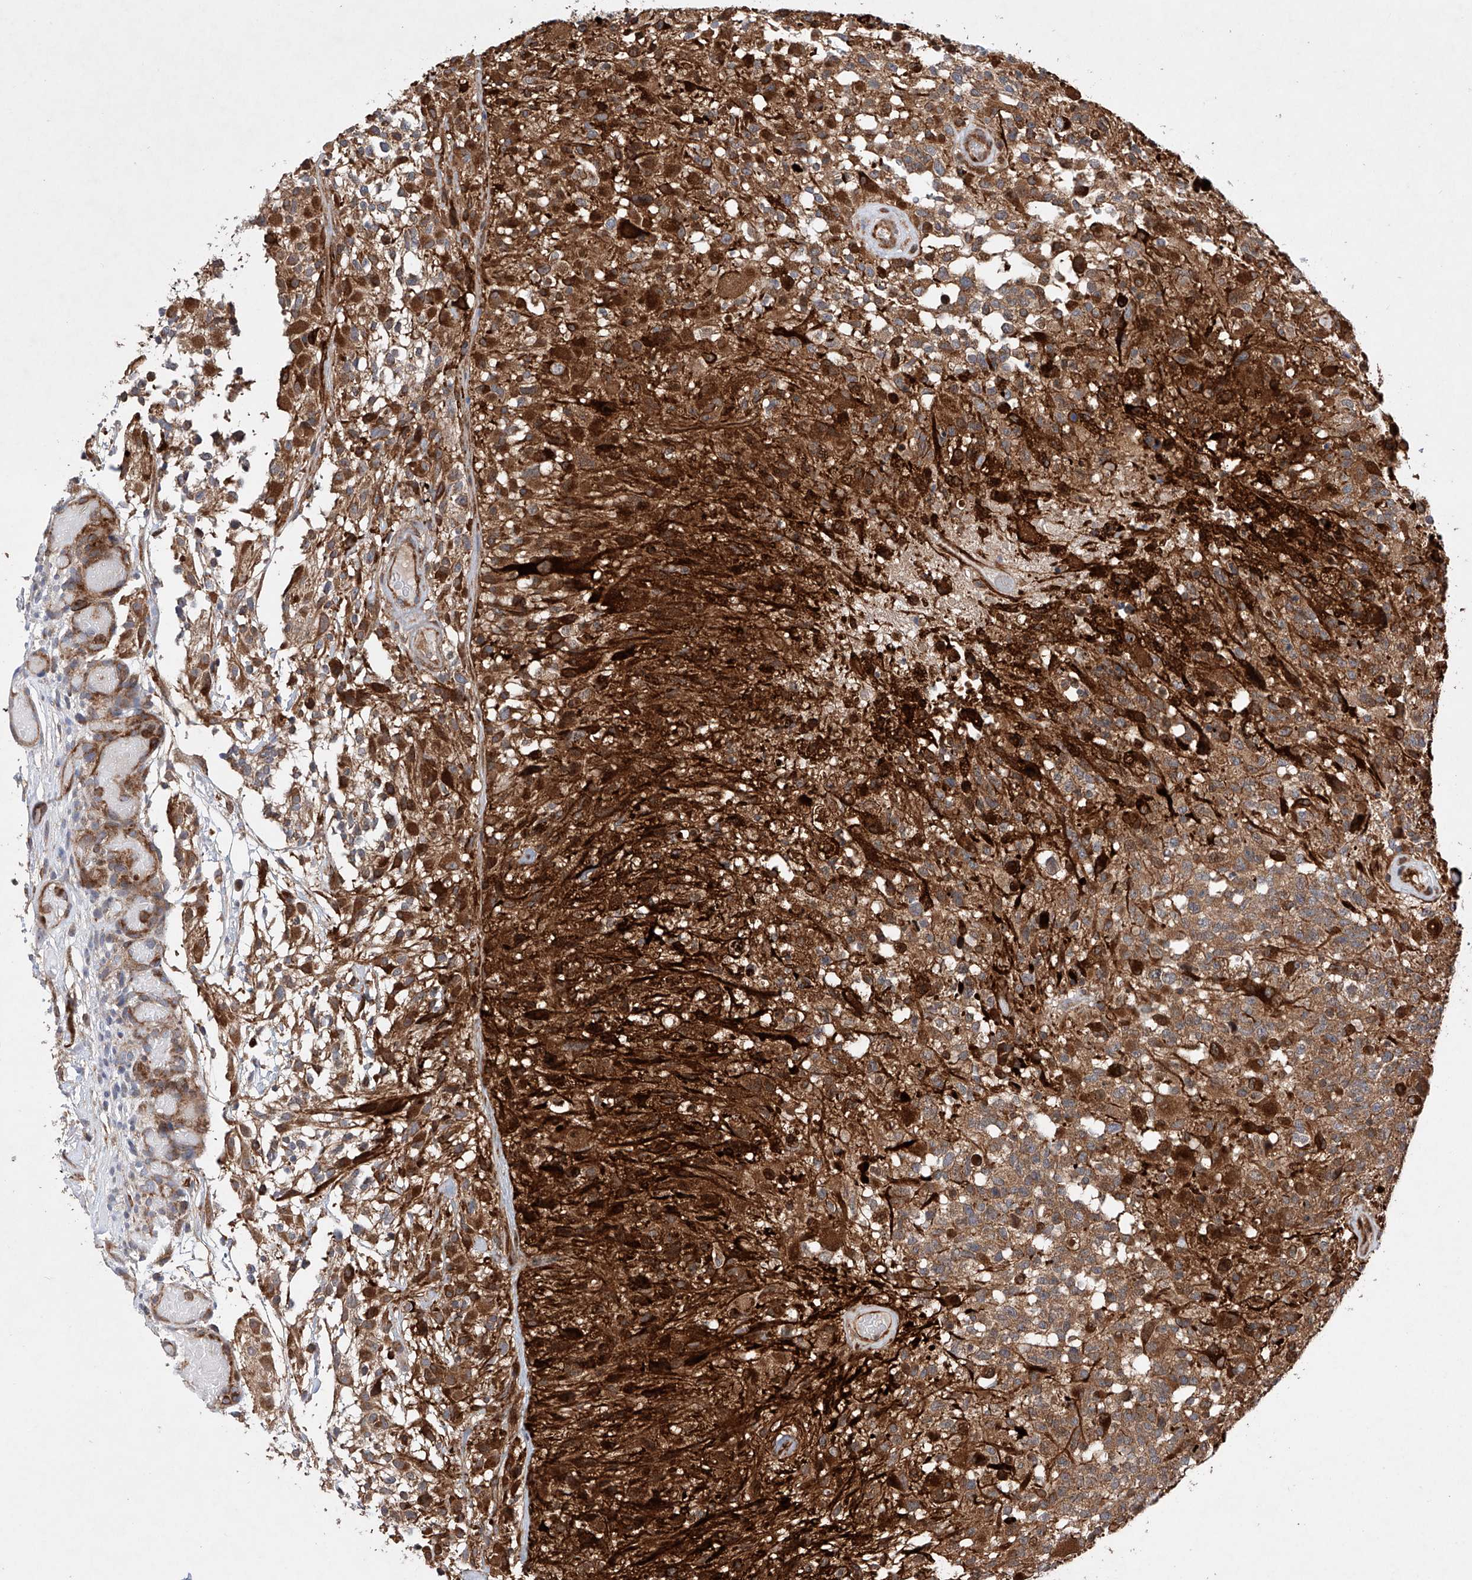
{"staining": {"intensity": "moderate", "quantity": ">75%", "location": "cytoplasmic/membranous"}, "tissue": "glioma", "cell_type": "Tumor cells", "image_type": "cancer", "snomed": [{"axis": "morphology", "description": "Glioma, malignant, High grade"}, {"axis": "morphology", "description": "Glioblastoma, NOS"}, {"axis": "topography", "description": "Brain"}], "caption": "IHC of human malignant high-grade glioma exhibits medium levels of moderate cytoplasmic/membranous positivity in approximately >75% of tumor cells.", "gene": "TIMM23", "patient": {"sex": "male", "age": 60}}